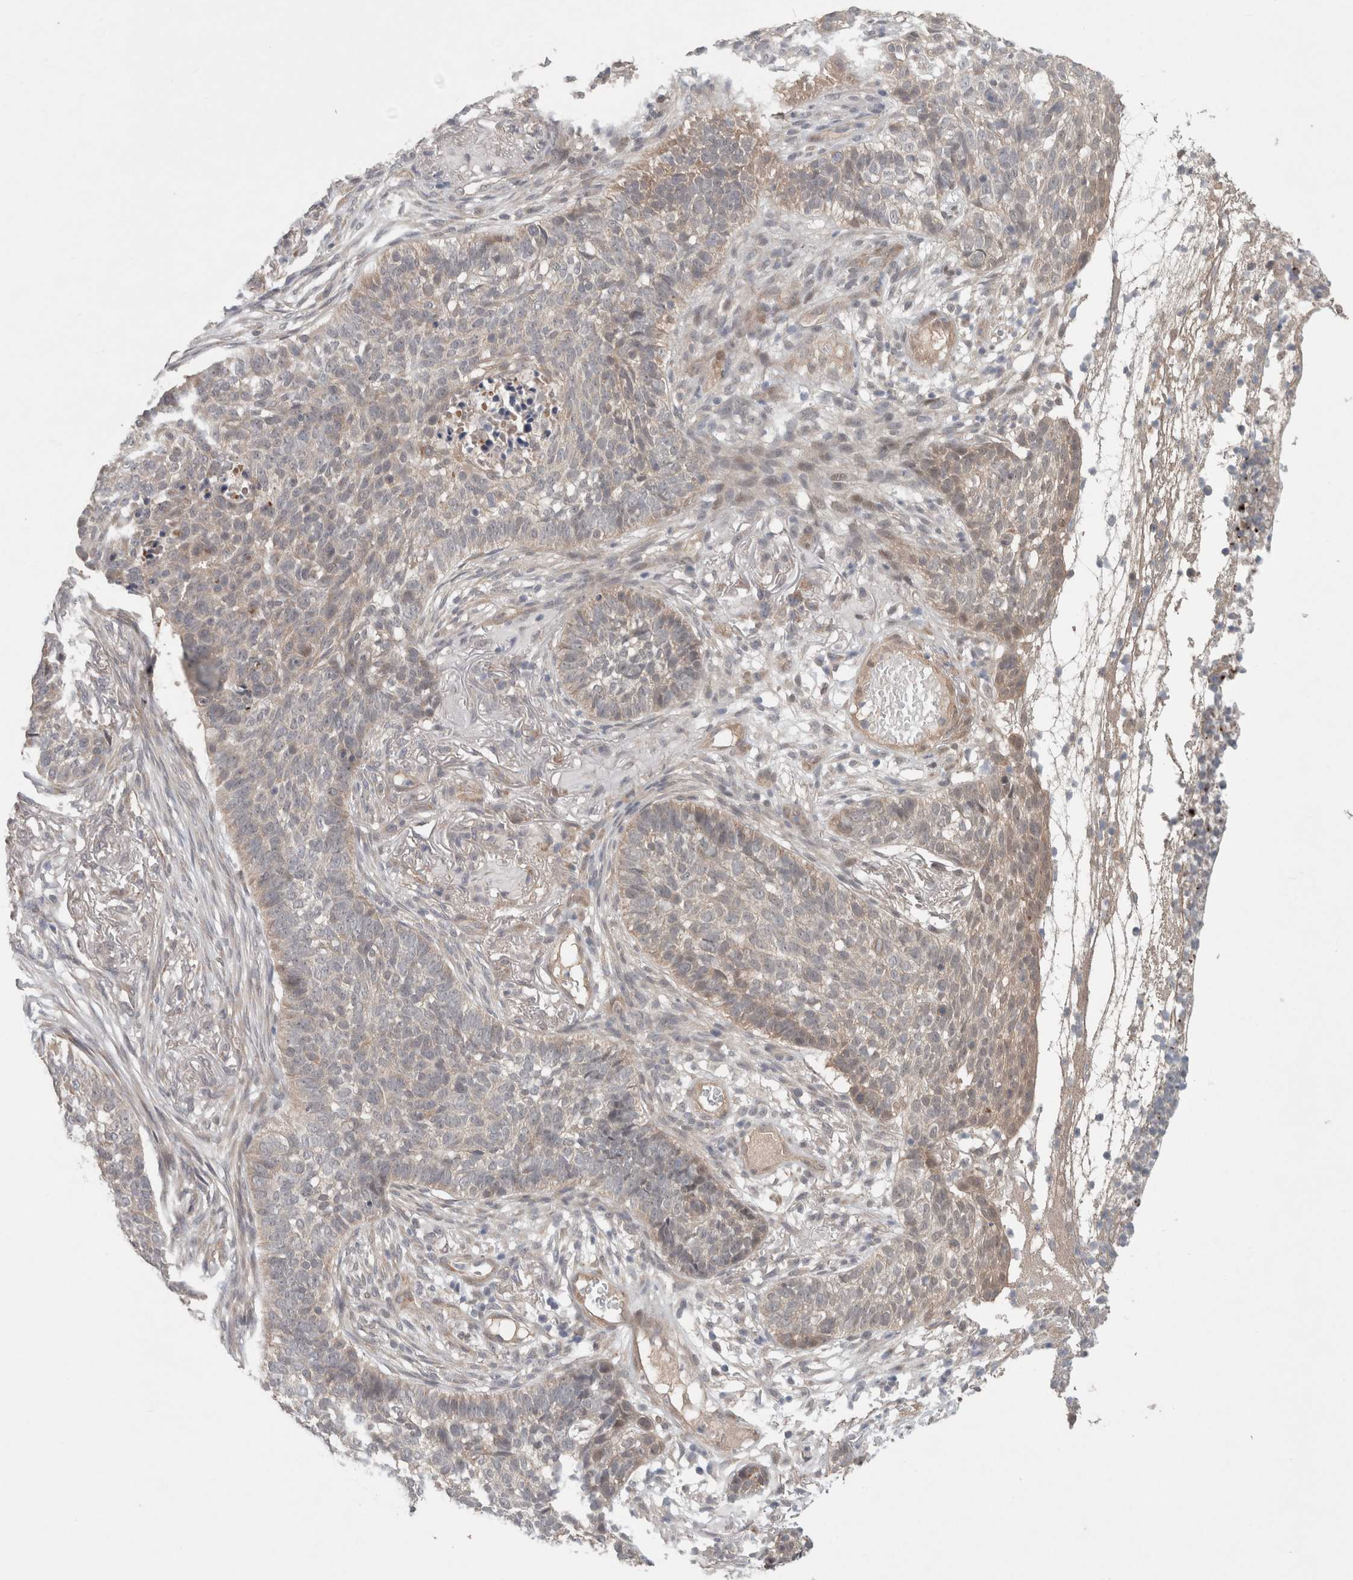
{"staining": {"intensity": "weak", "quantity": "<25%", "location": "cytoplasmic/membranous"}, "tissue": "skin cancer", "cell_type": "Tumor cells", "image_type": "cancer", "snomed": [{"axis": "morphology", "description": "Basal cell carcinoma"}, {"axis": "topography", "description": "Skin"}], "caption": "Immunohistochemical staining of human basal cell carcinoma (skin) shows no significant expression in tumor cells.", "gene": "RASAL2", "patient": {"sex": "male", "age": 85}}